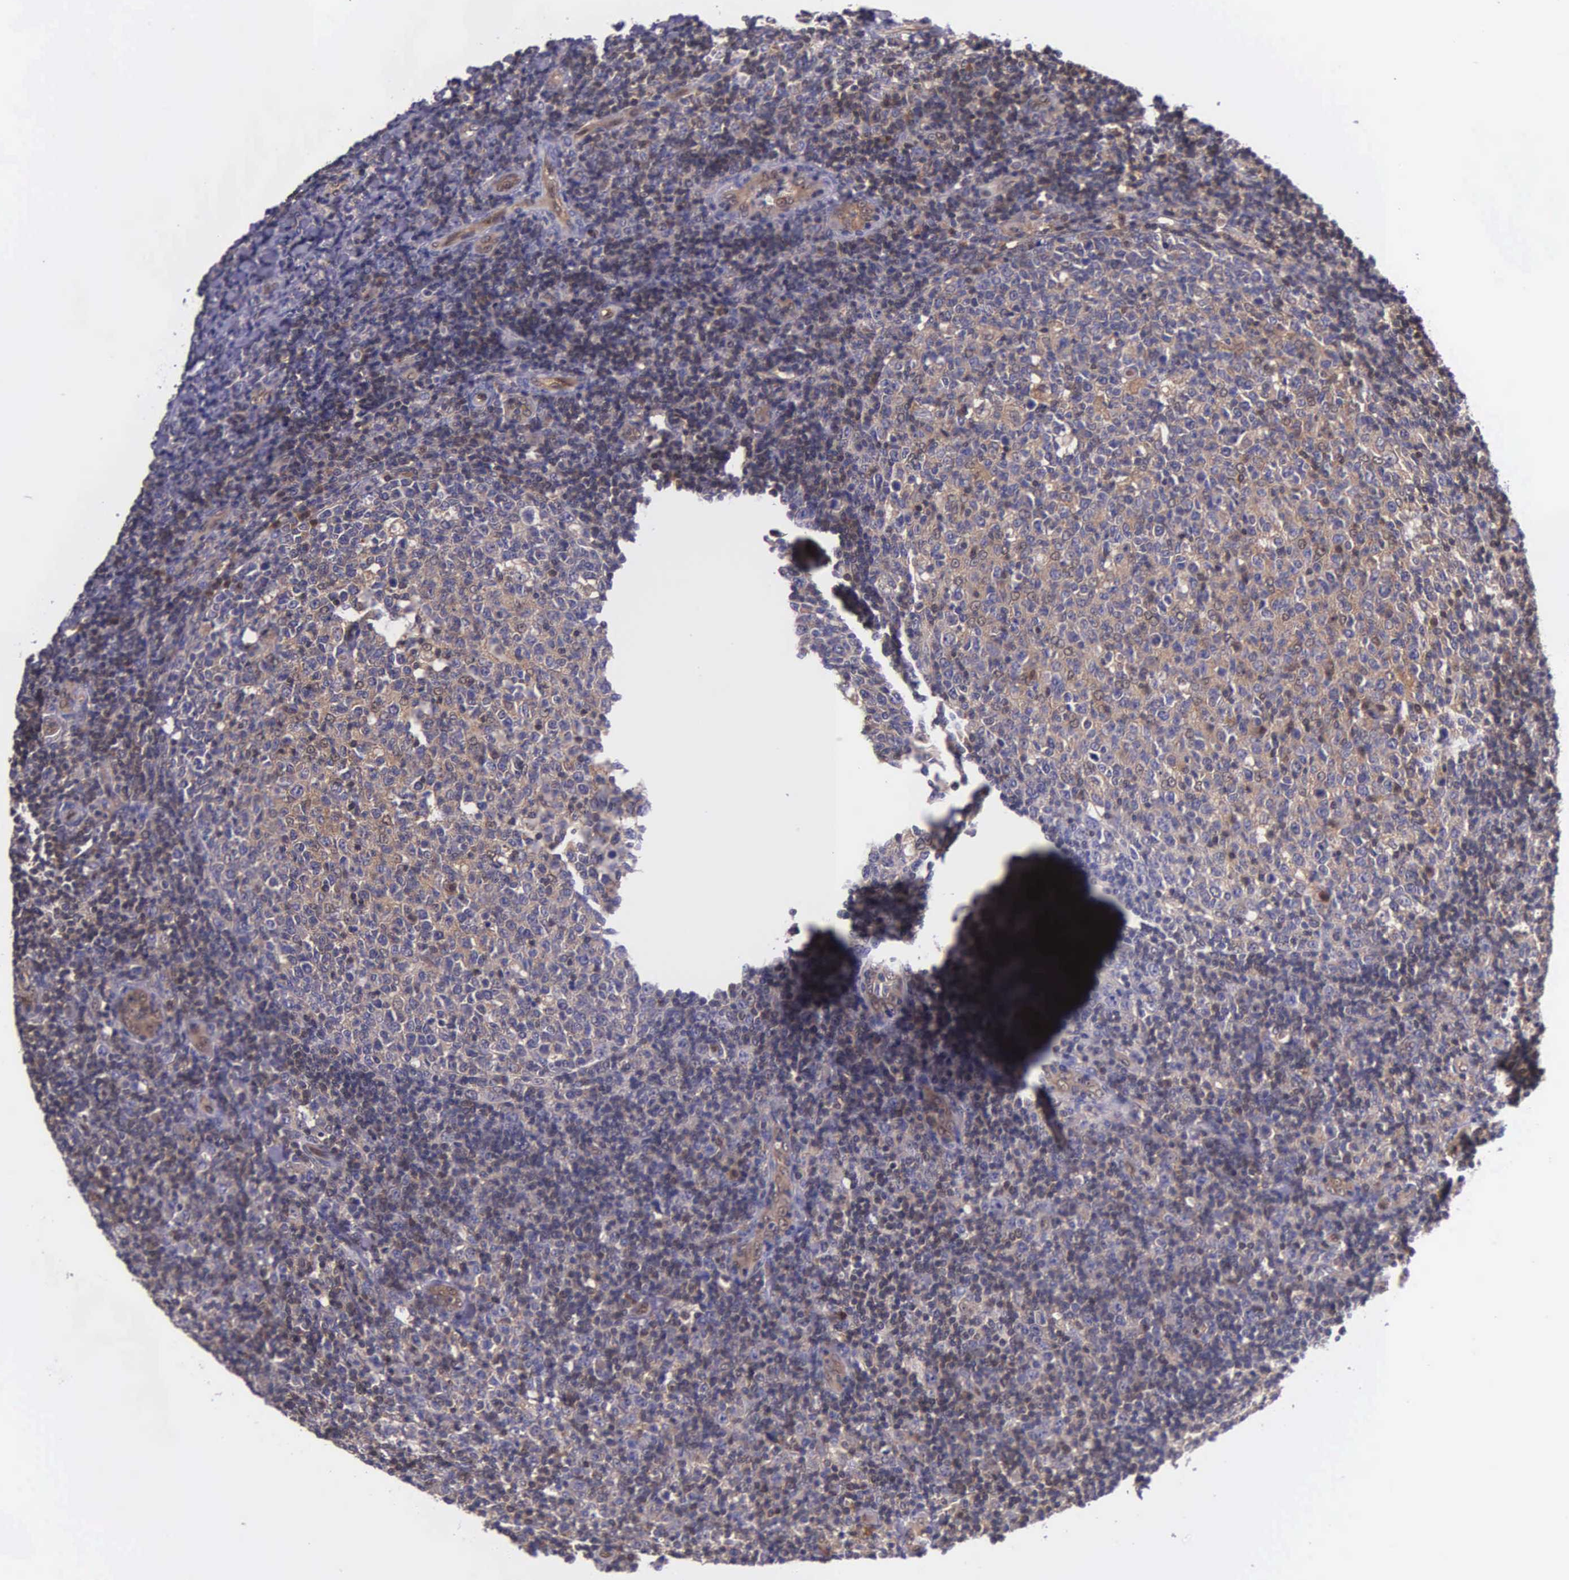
{"staining": {"intensity": "weak", "quantity": "25%-75%", "location": "cytoplasmic/membranous"}, "tissue": "tonsil", "cell_type": "Germinal center cells", "image_type": "normal", "snomed": [{"axis": "morphology", "description": "Normal tissue, NOS"}, {"axis": "topography", "description": "Tonsil"}], "caption": "A photomicrograph showing weak cytoplasmic/membranous expression in about 25%-75% of germinal center cells in benign tonsil, as visualized by brown immunohistochemical staining.", "gene": "GMPR2", "patient": {"sex": "female", "age": 3}}